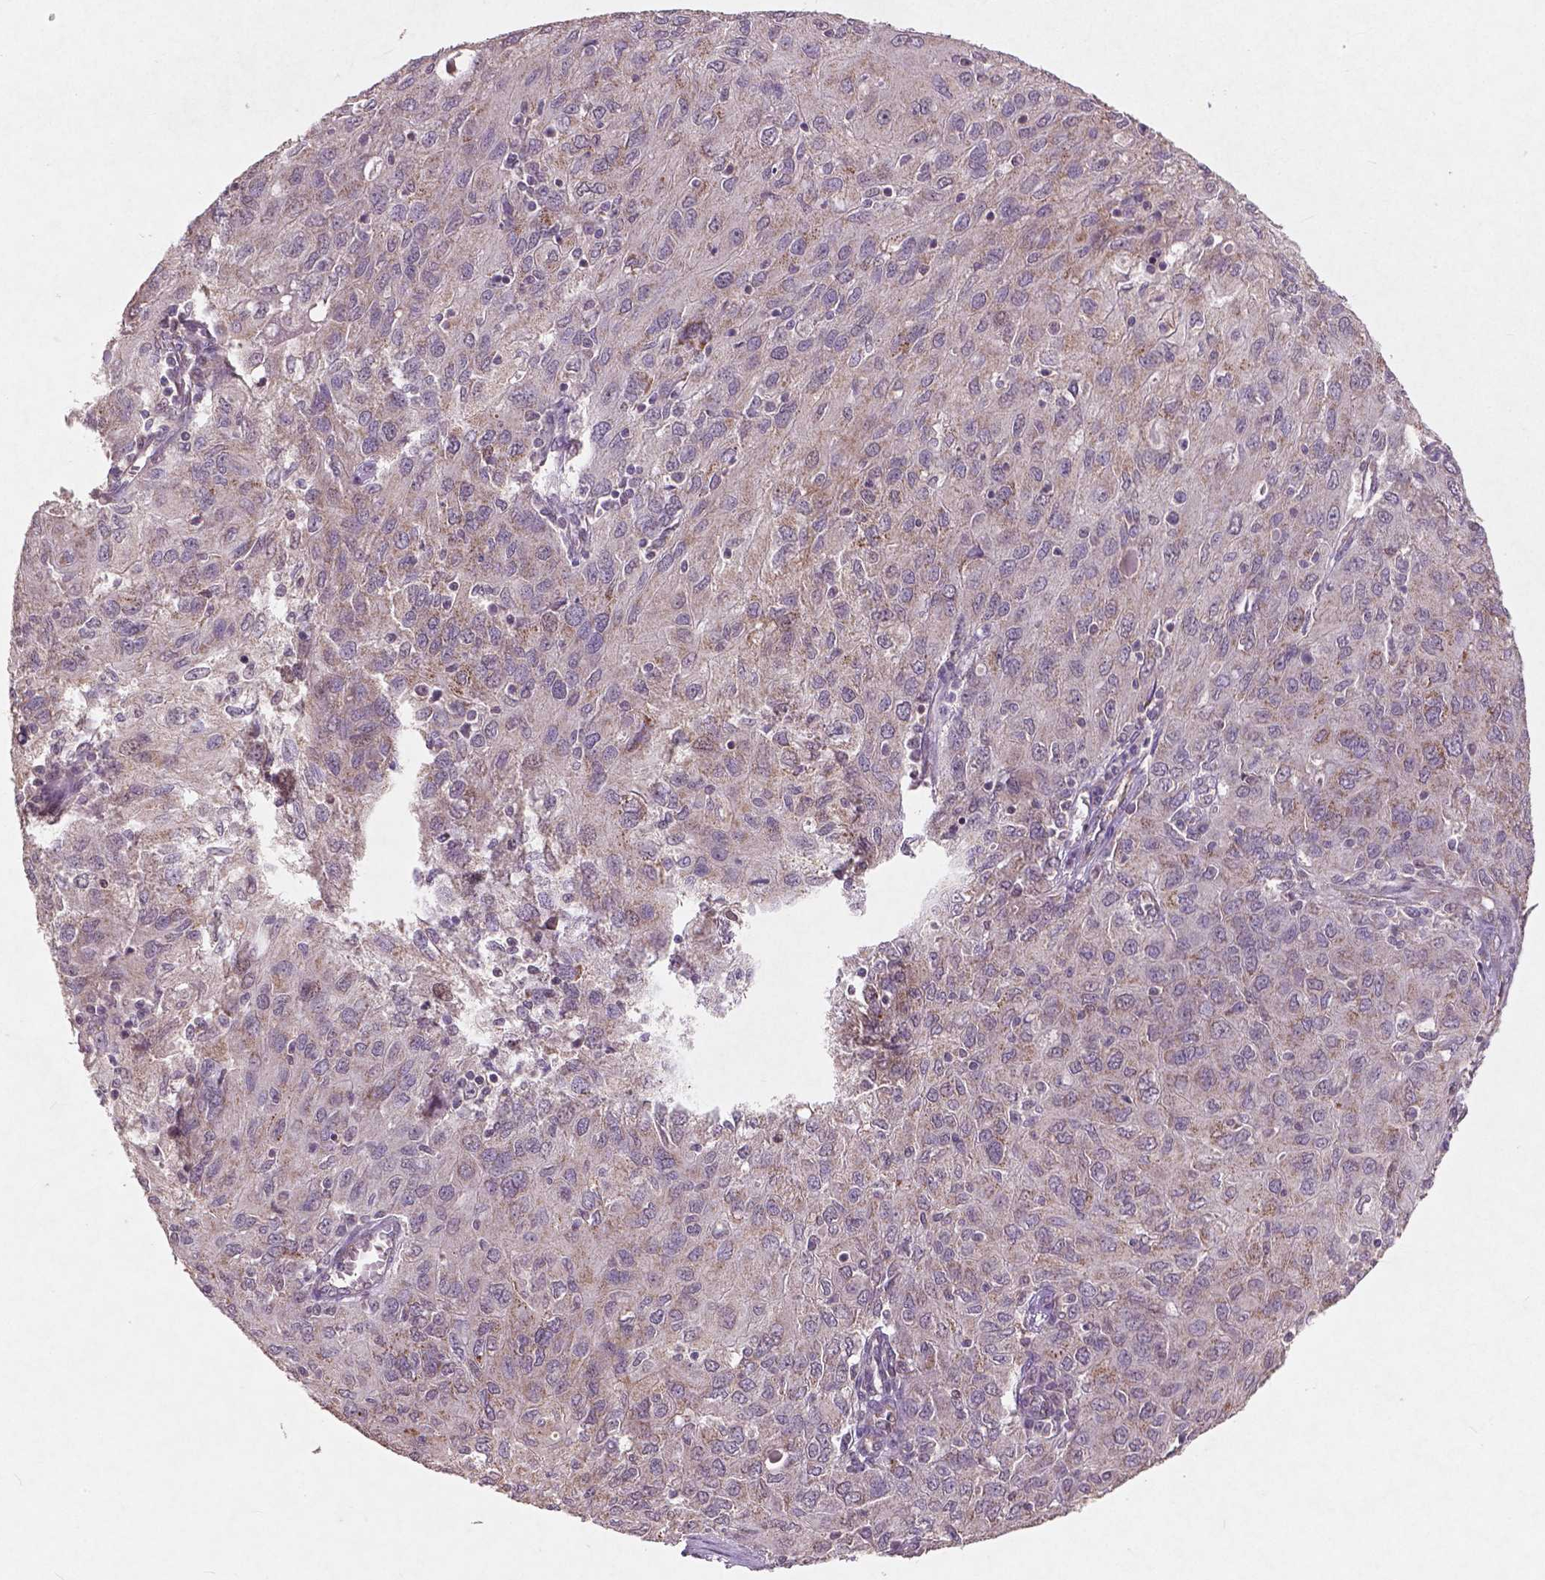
{"staining": {"intensity": "moderate", "quantity": "<25%", "location": "cytoplasmic/membranous"}, "tissue": "ovarian cancer", "cell_type": "Tumor cells", "image_type": "cancer", "snomed": [{"axis": "morphology", "description": "Carcinoma, endometroid"}, {"axis": "topography", "description": "Ovary"}], "caption": "Immunohistochemical staining of human endometroid carcinoma (ovarian) displays low levels of moderate cytoplasmic/membranous positivity in about <25% of tumor cells.", "gene": "SMAD2", "patient": {"sex": "female", "age": 50}}